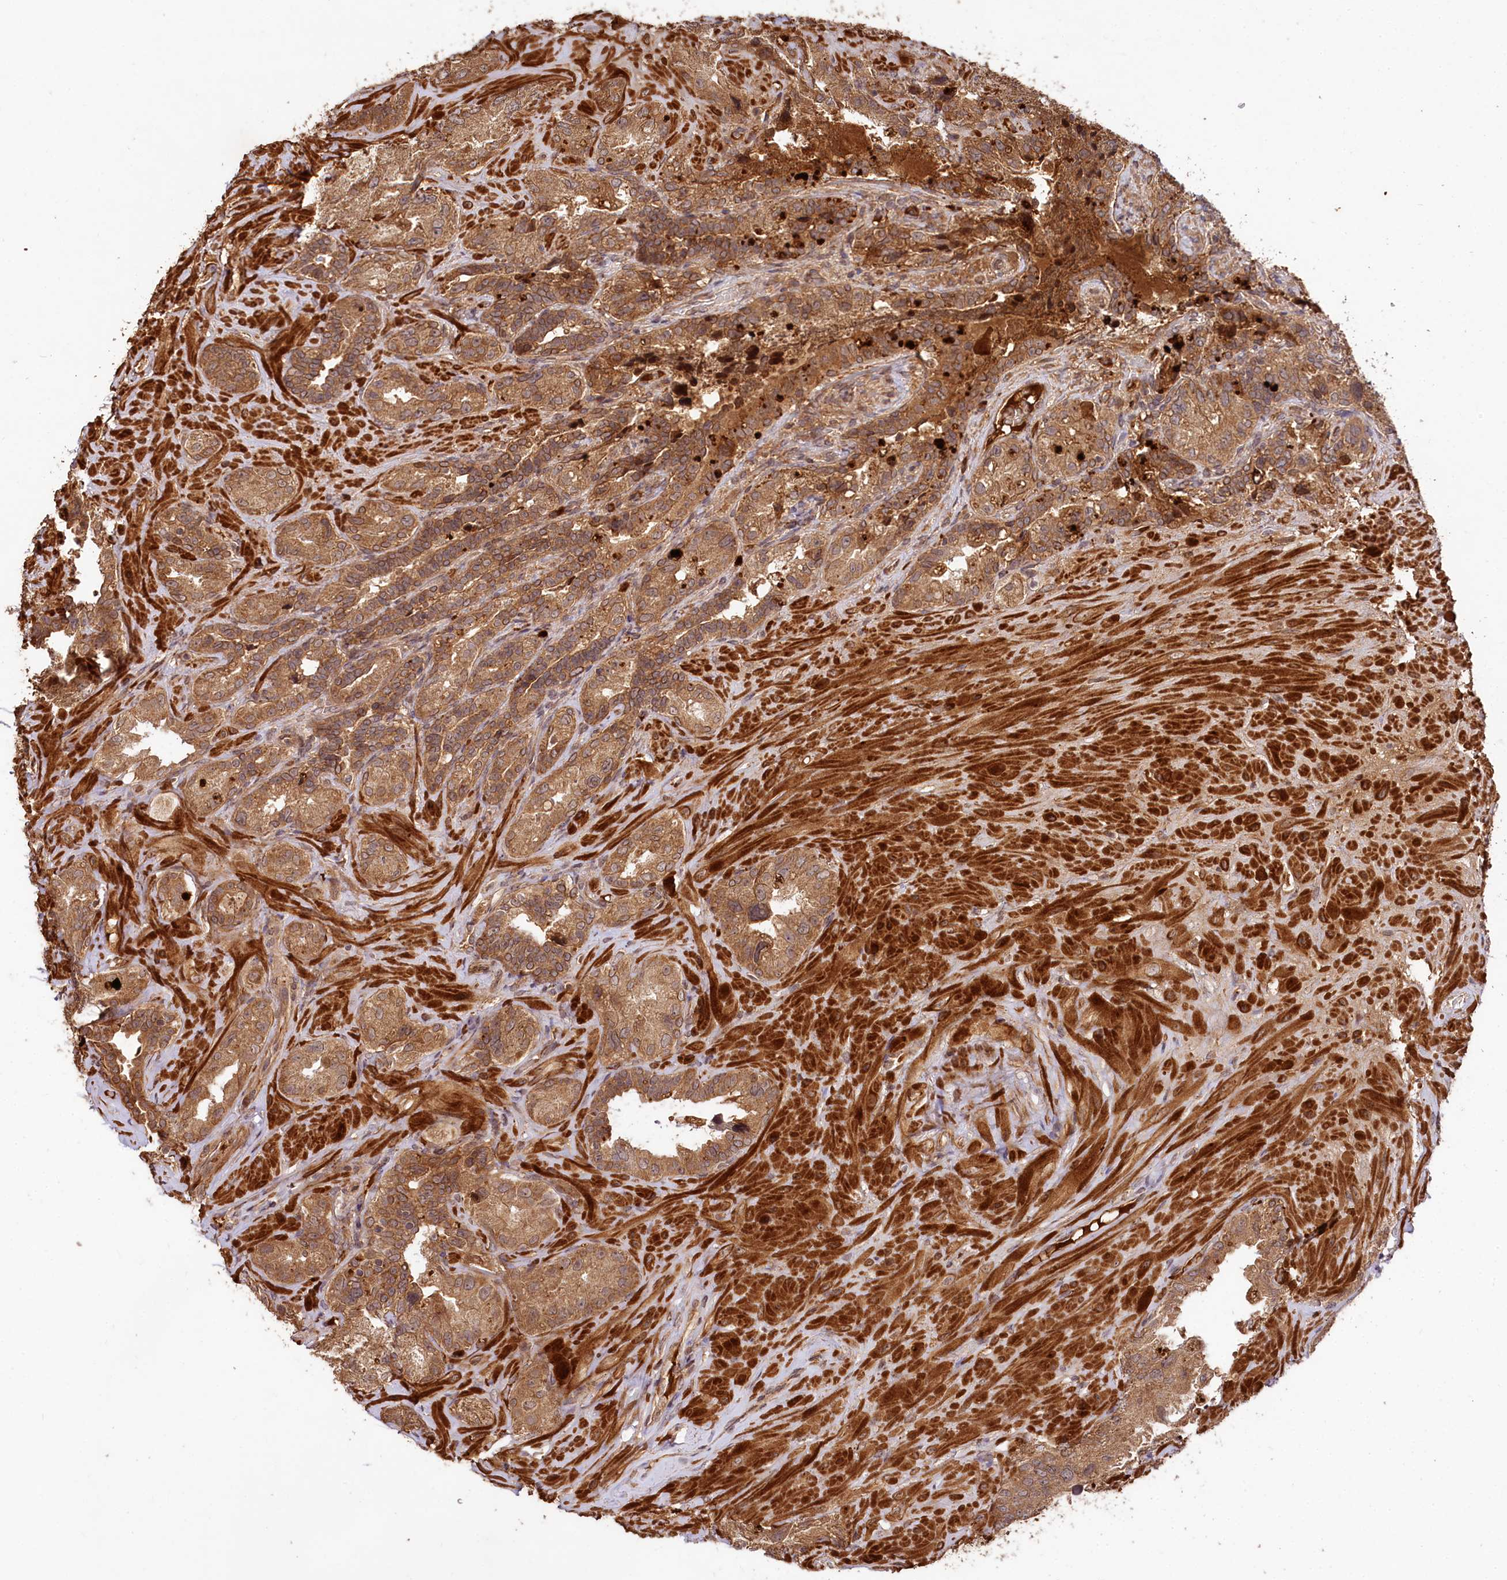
{"staining": {"intensity": "moderate", "quantity": ">75%", "location": "cytoplasmic/membranous"}, "tissue": "seminal vesicle", "cell_type": "Glandular cells", "image_type": "normal", "snomed": [{"axis": "morphology", "description": "Normal tissue, NOS"}, {"axis": "topography", "description": "Seminal veicle"}, {"axis": "topography", "description": "Peripheral nerve tissue"}], "caption": "Immunohistochemical staining of unremarkable human seminal vesicle exhibits >75% levels of moderate cytoplasmic/membranous protein expression in approximately >75% of glandular cells.", "gene": "MCF2L2", "patient": {"sex": "male", "age": 67}}